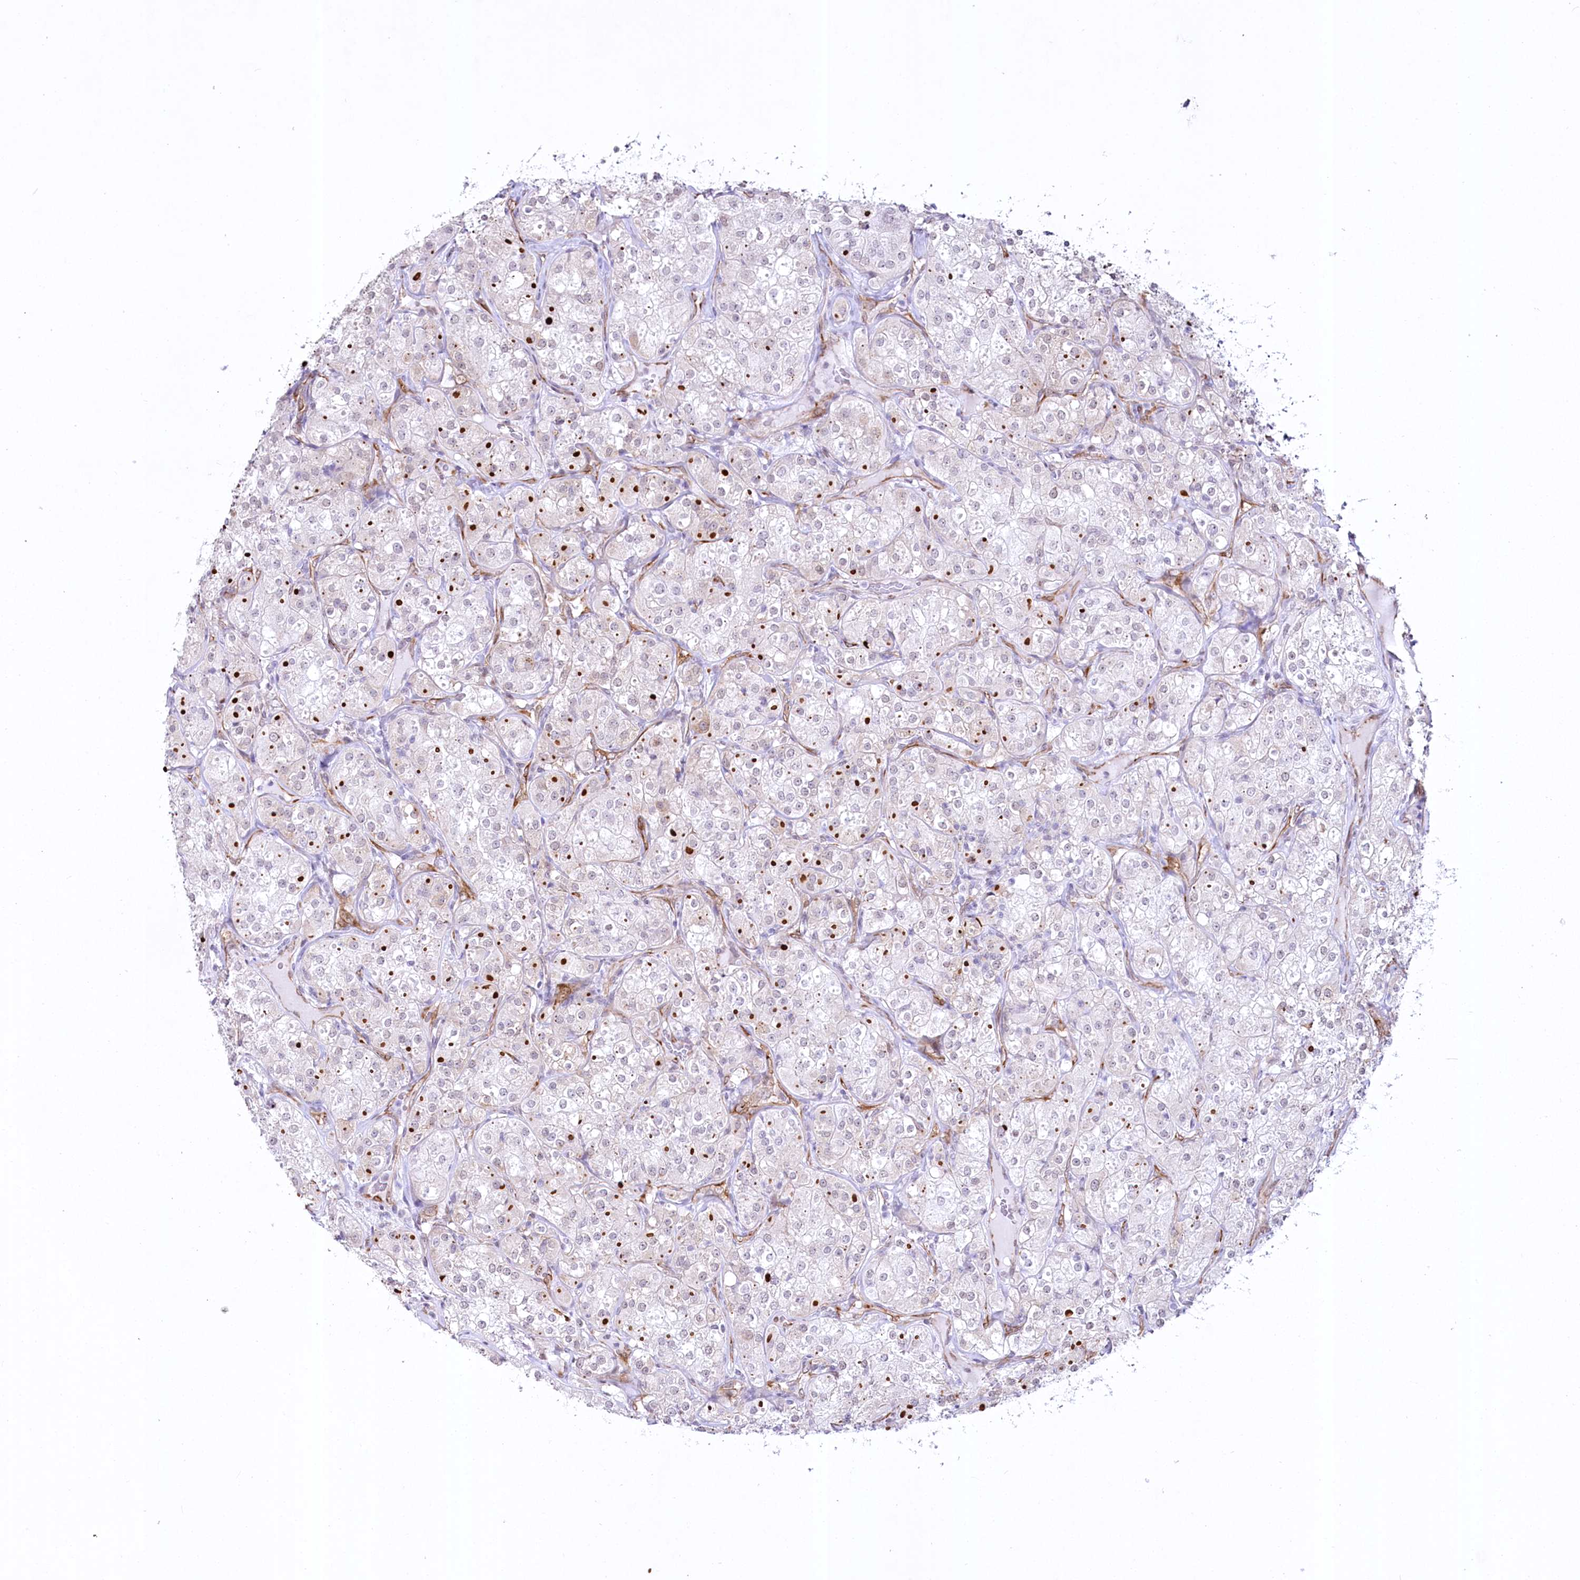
{"staining": {"intensity": "negative", "quantity": "none", "location": "none"}, "tissue": "renal cancer", "cell_type": "Tumor cells", "image_type": "cancer", "snomed": [{"axis": "morphology", "description": "Adenocarcinoma, NOS"}, {"axis": "topography", "description": "Kidney"}], "caption": "The immunohistochemistry (IHC) photomicrograph has no significant expression in tumor cells of renal adenocarcinoma tissue.", "gene": "YBX3", "patient": {"sex": "male", "age": 77}}